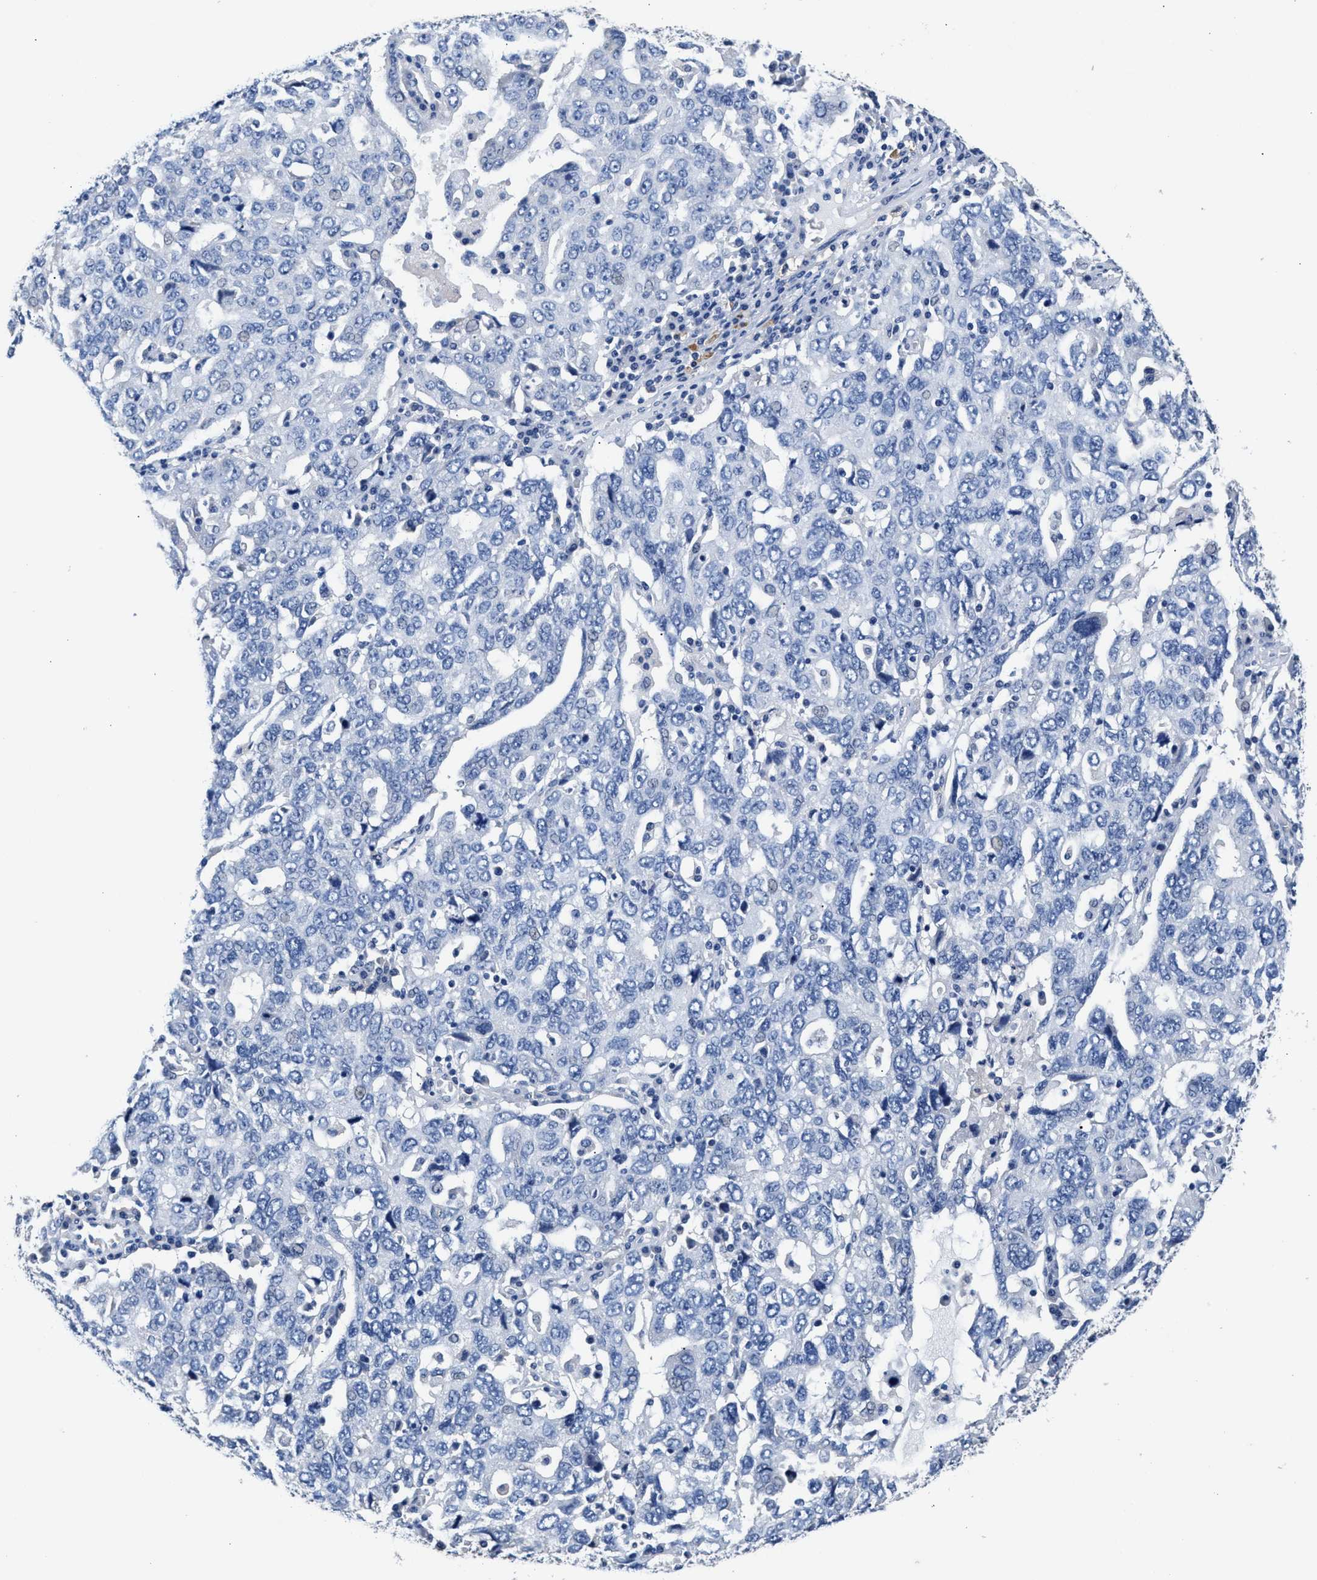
{"staining": {"intensity": "negative", "quantity": "none", "location": "none"}, "tissue": "ovarian cancer", "cell_type": "Tumor cells", "image_type": "cancer", "snomed": [{"axis": "morphology", "description": "Carcinoma, endometroid"}, {"axis": "topography", "description": "Ovary"}], "caption": "IHC micrograph of ovarian cancer stained for a protein (brown), which displays no expression in tumor cells.", "gene": "GSTM1", "patient": {"sex": "female", "age": 62}}